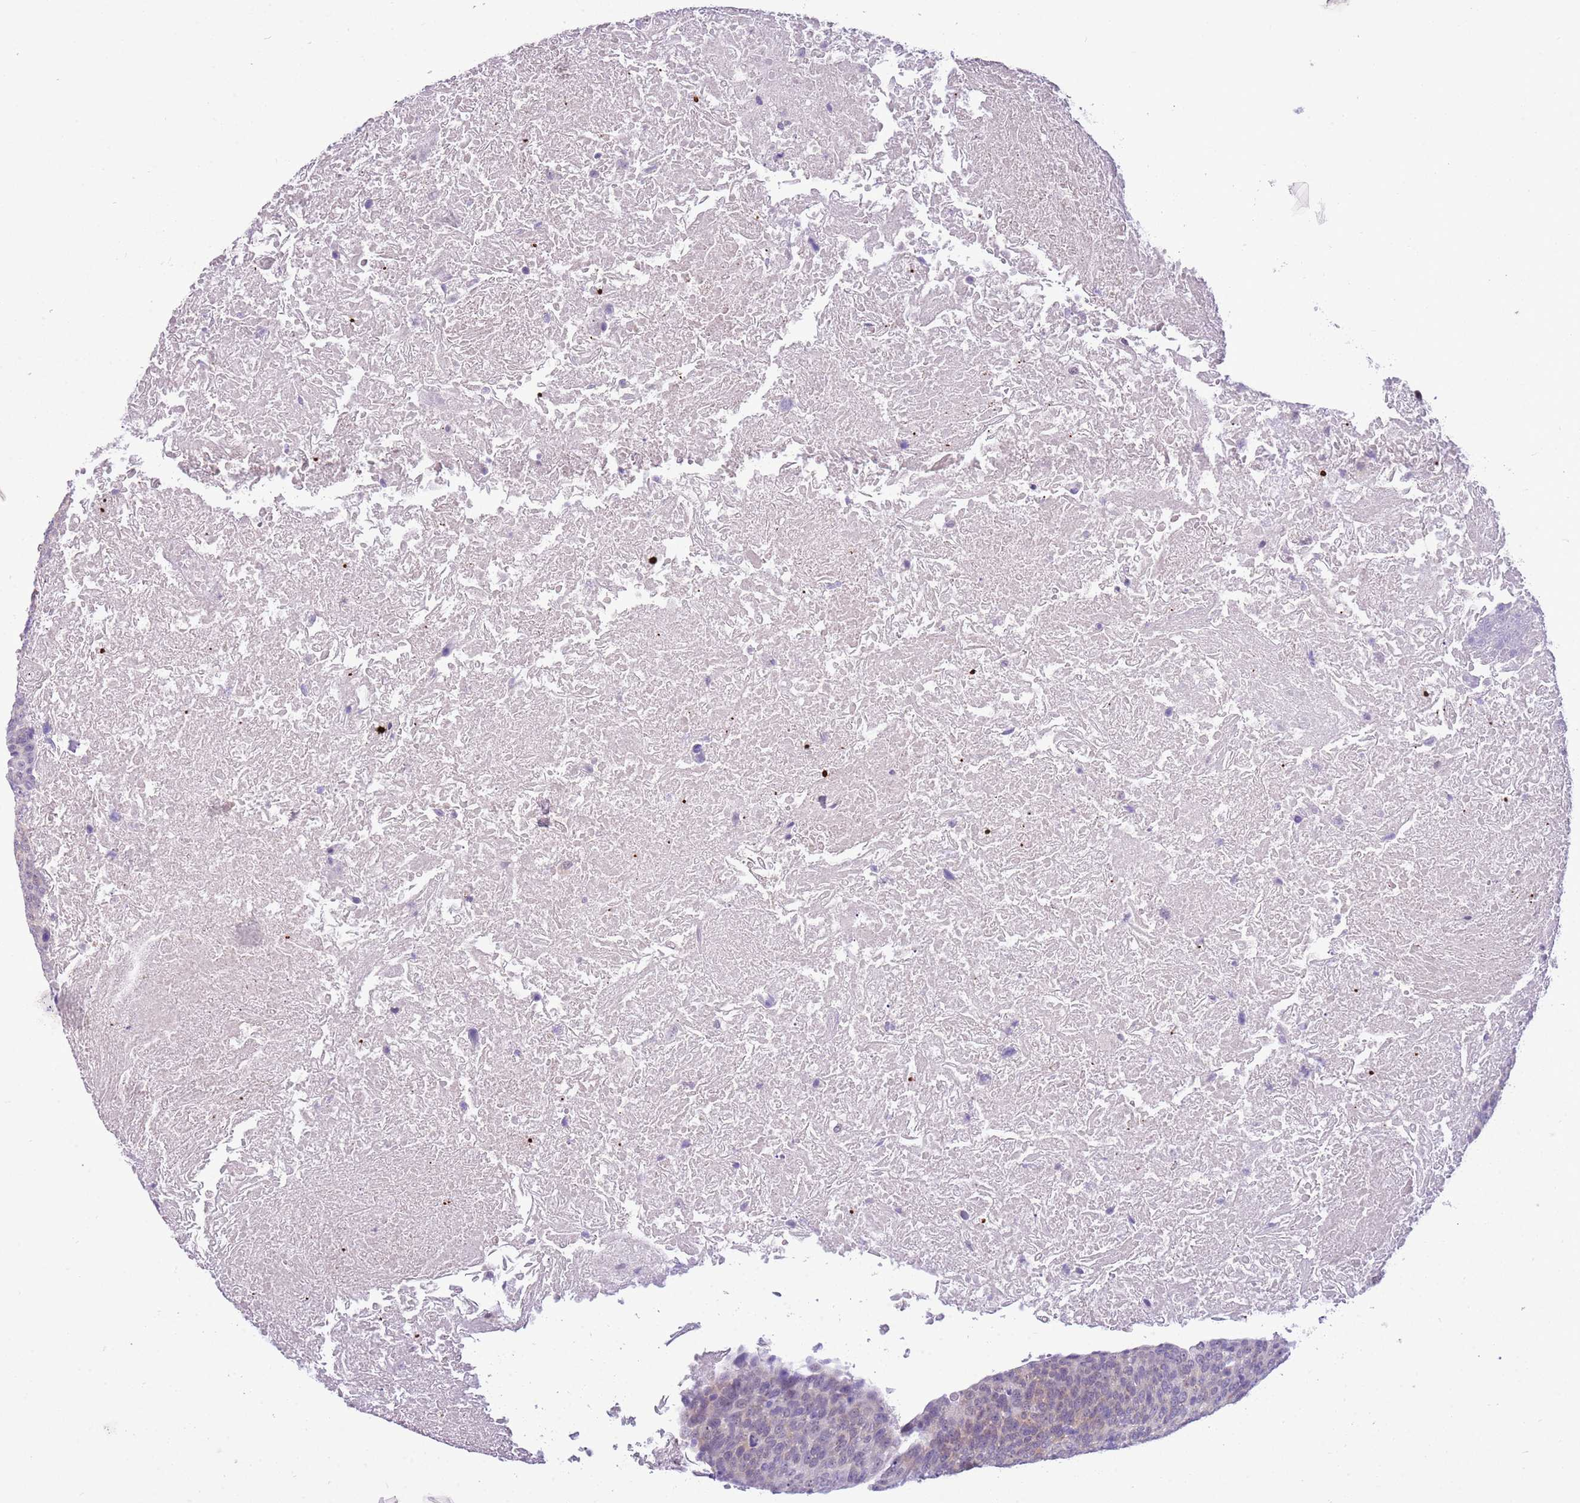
{"staining": {"intensity": "weak", "quantity": "25%-75%", "location": "cytoplasmic/membranous"}, "tissue": "head and neck cancer", "cell_type": "Tumor cells", "image_type": "cancer", "snomed": [{"axis": "morphology", "description": "Squamous cell carcinoma, NOS"}, {"axis": "morphology", "description": "Squamous cell carcinoma, metastatic, NOS"}, {"axis": "topography", "description": "Lymph node"}, {"axis": "topography", "description": "Head-Neck"}], "caption": "Tumor cells reveal weak cytoplasmic/membranous staining in about 25%-75% of cells in metastatic squamous cell carcinoma (head and neck). The staining was performed using DAB (3,3'-diaminobenzidine), with brown indicating positive protein expression. Nuclei are stained blue with hematoxylin.", "gene": "FAM120C", "patient": {"sex": "male", "age": 62}}